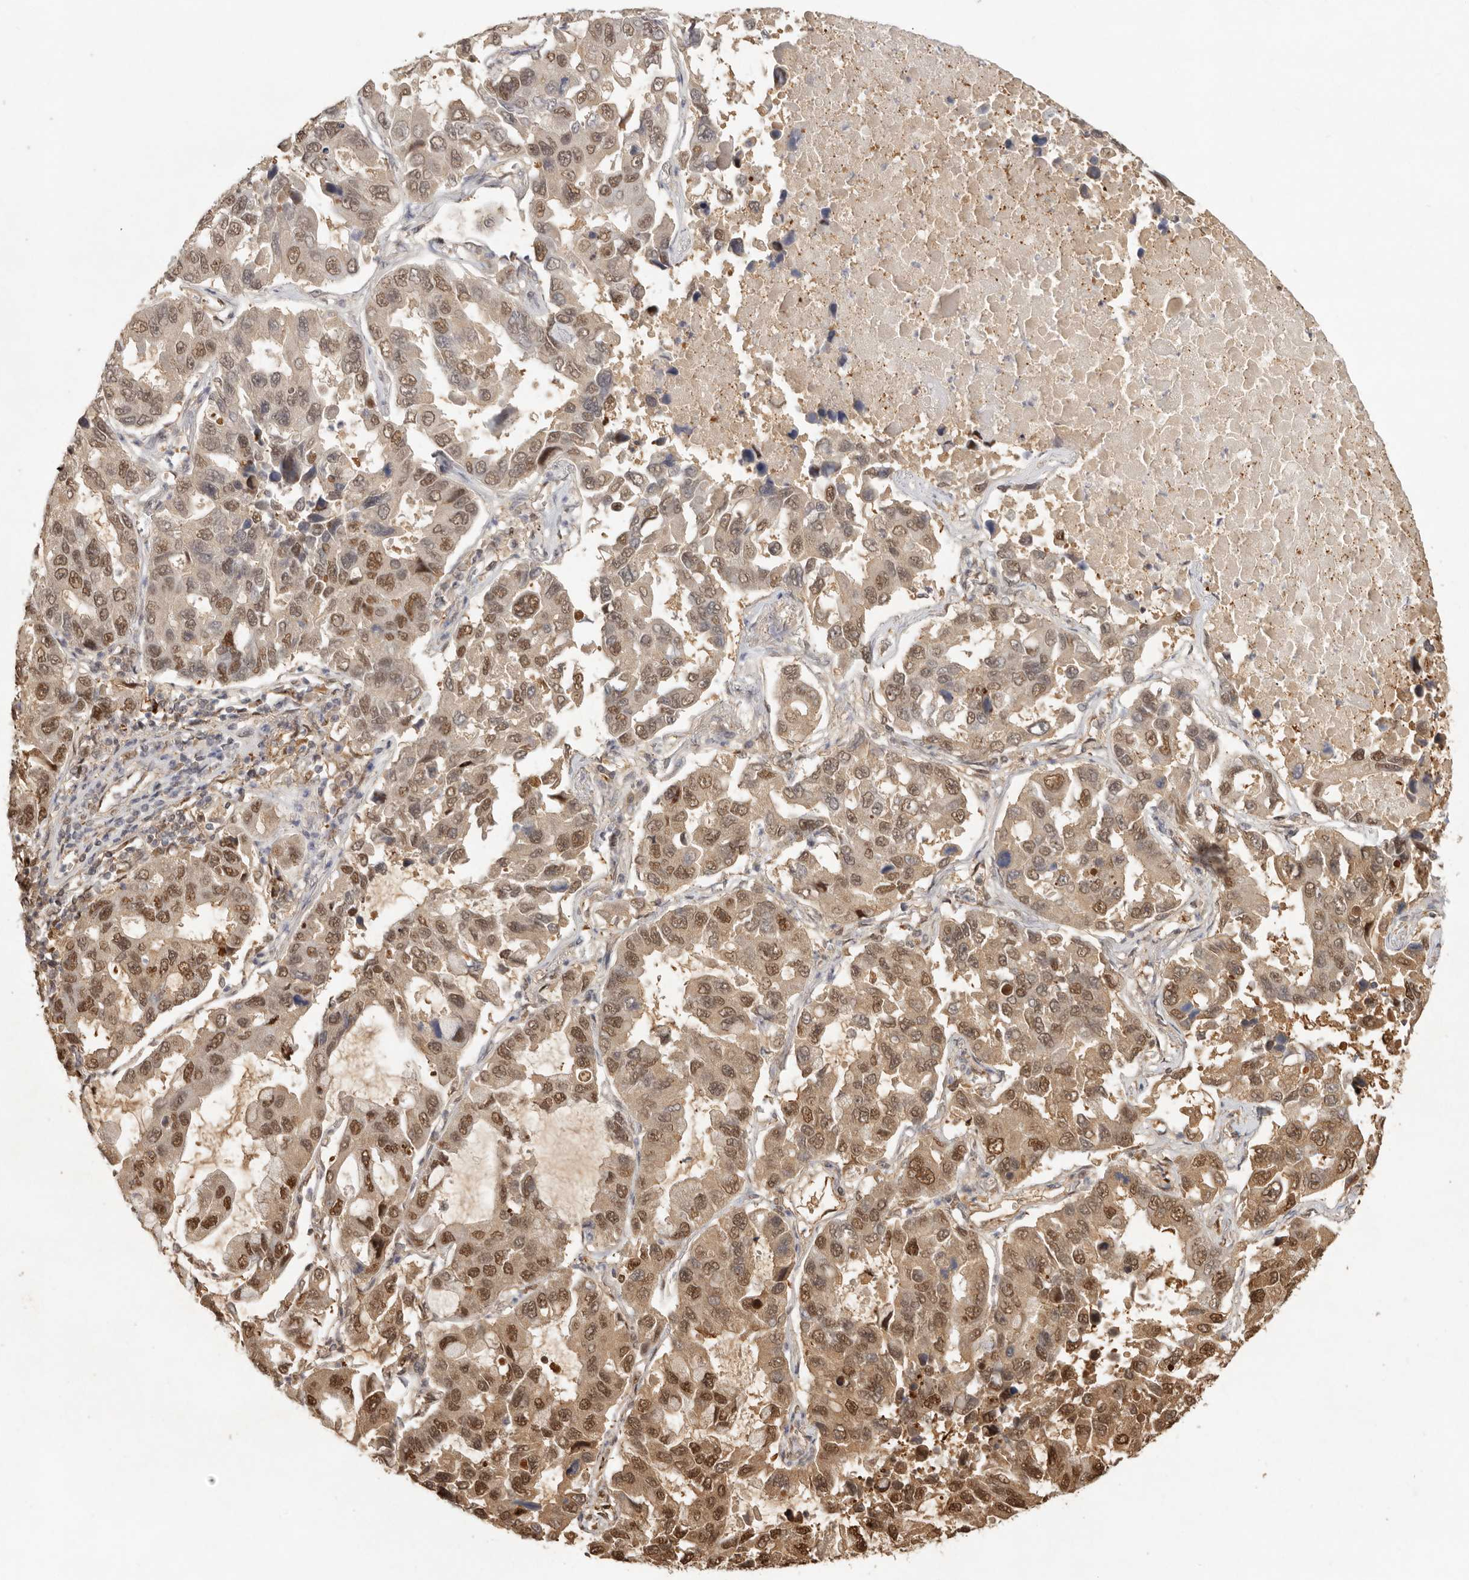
{"staining": {"intensity": "moderate", "quantity": ">75%", "location": "cytoplasmic/membranous,nuclear"}, "tissue": "lung cancer", "cell_type": "Tumor cells", "image_type": "cancer", "snomed": [{"axis": "morphology", "description": "Adenocarcinoma, NOS"}, {"axis": "topography", "description": "Lung"}], "caption": "Protein expression analysis of human lung cancer (adenocarcinoma) reveals moderate cytoplasmic/membranous and nuclear positivity in about >75% of tumor cells.", "gene": "PSMA5", "patient": {"sex": "male", "age": 64}}